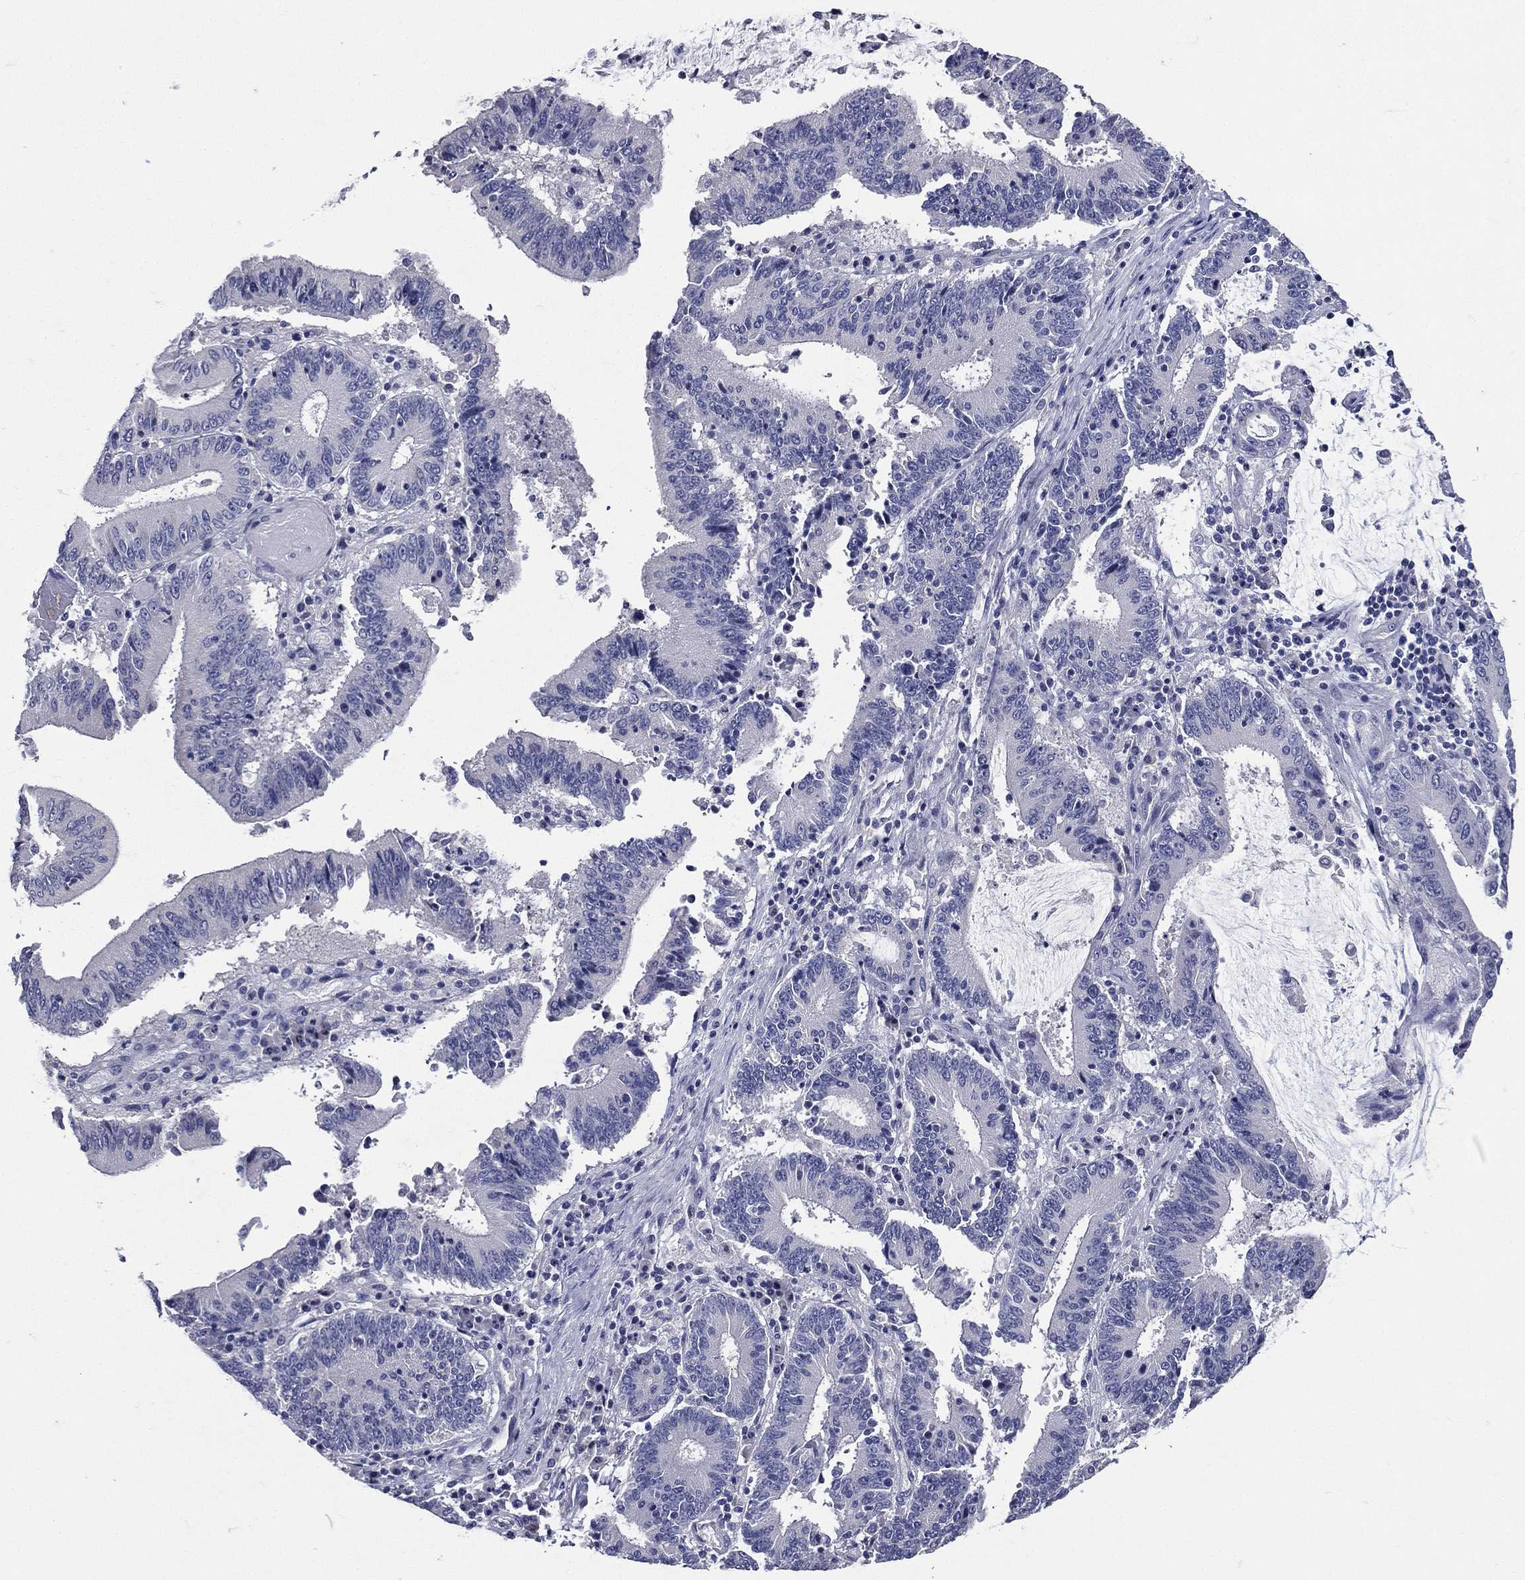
{"staining": {"intensity": "negative", "quantity": "none", "location": "none"}, "tissue": "stomach cancer", "cell_type": "Tumor cells", "image_type": "cancer", "snomed": [{"axis": "morphology", "description": "Adenocarcinoma, NOS"}, {"axis": "topography", "description": "Stomach, upper"}], "caption": "Immunohistochemical staining of stomach adenocarcinoma displays no significant expression in tumor cells.", "gene": "TGM1", "patient": {"sex": "male", "age": 68}}